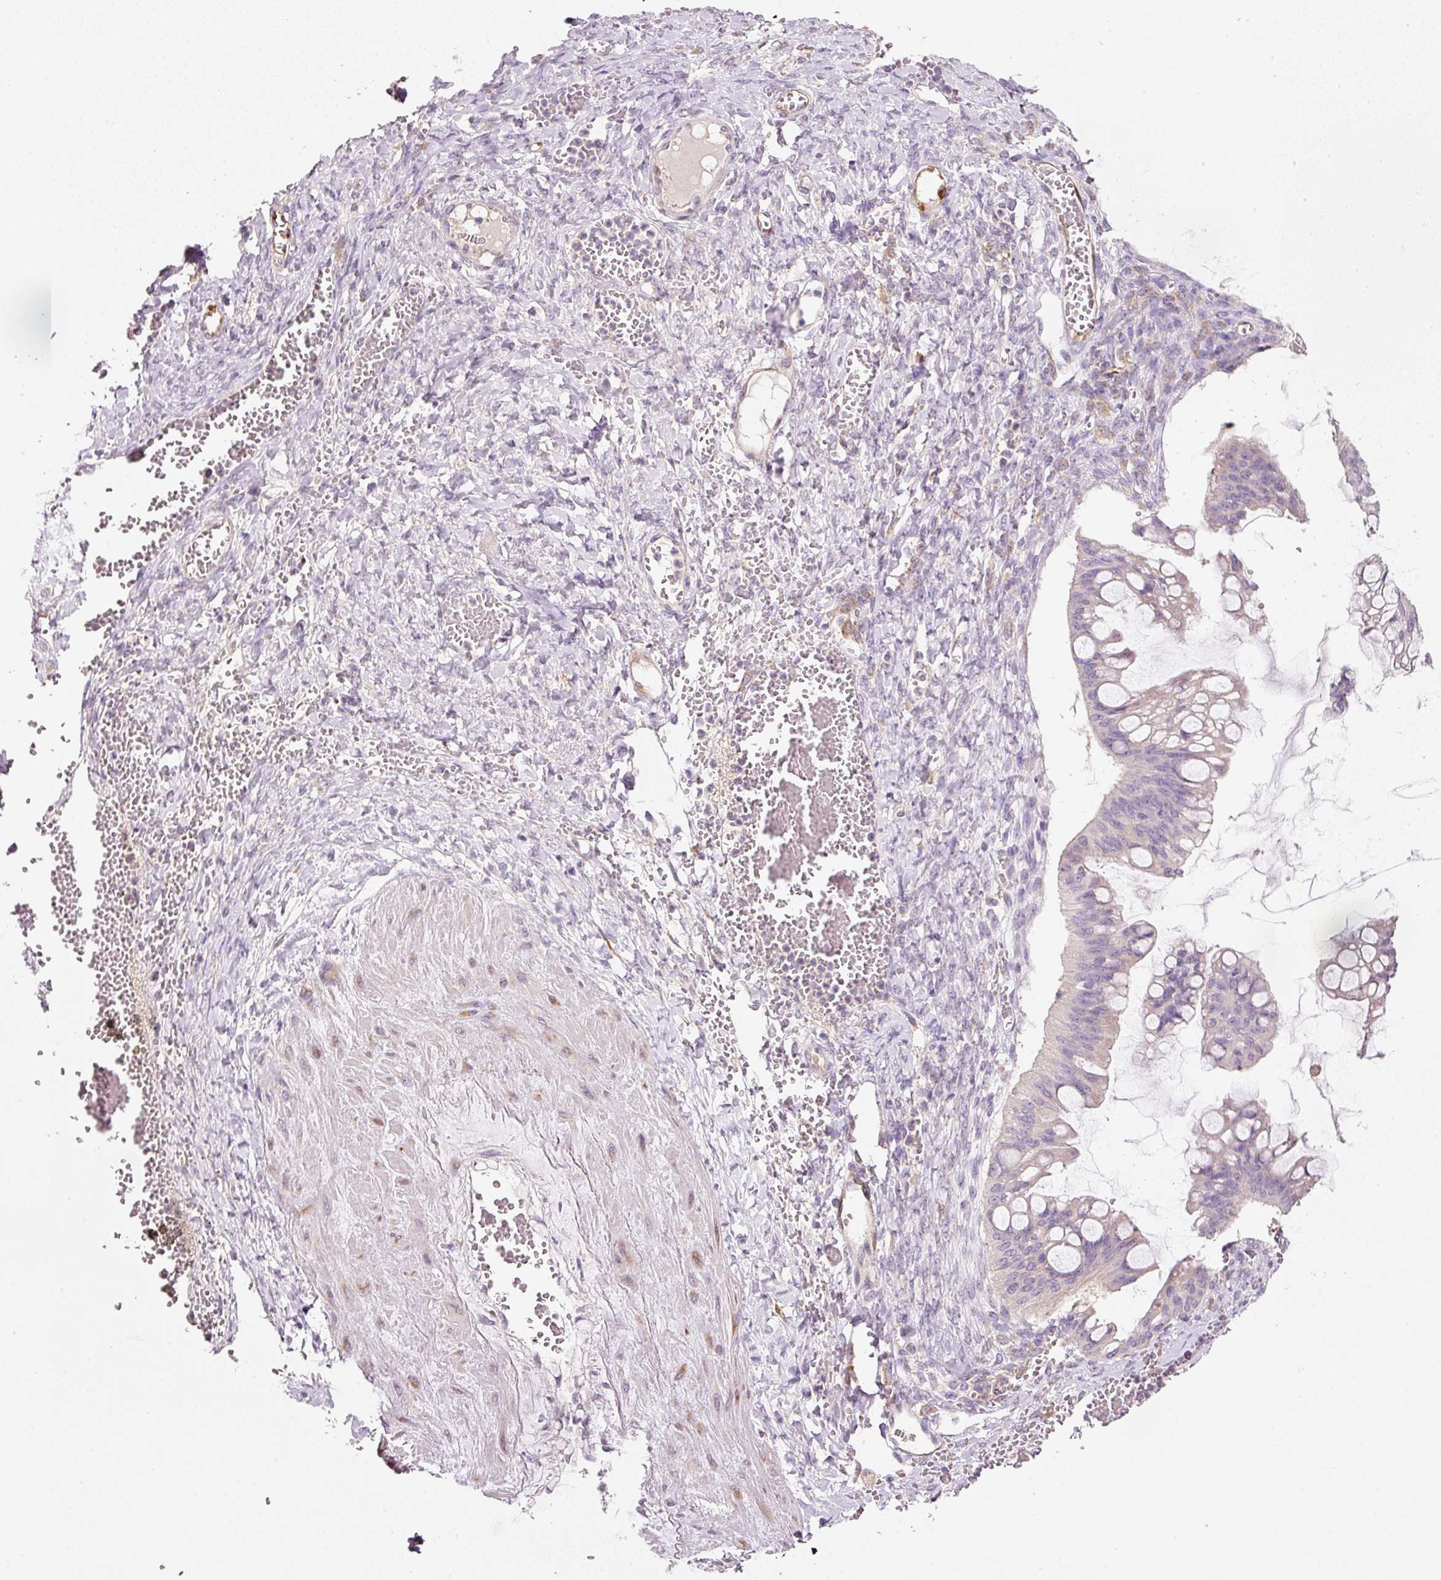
{"staining": {"intensity": "negative", "quantity": "none", "location": "none"}, "tissue": "ovarian cancer", "cell_type": "Tumor cells", "image_type": "cancer", "snomed": [{"axis": "morphology", "description": "Cystadenocarcinoma, mucinous, NOS"}, {"axis": "topography", "description": "Ovary"}], "caption": "Immunohistochemistry micrograph of ovarian cancer stained for a protein (brown), which displays no expression in tumor cells.", "gene": "RNF167", "patient": {"sex": "female", "age": 73}}